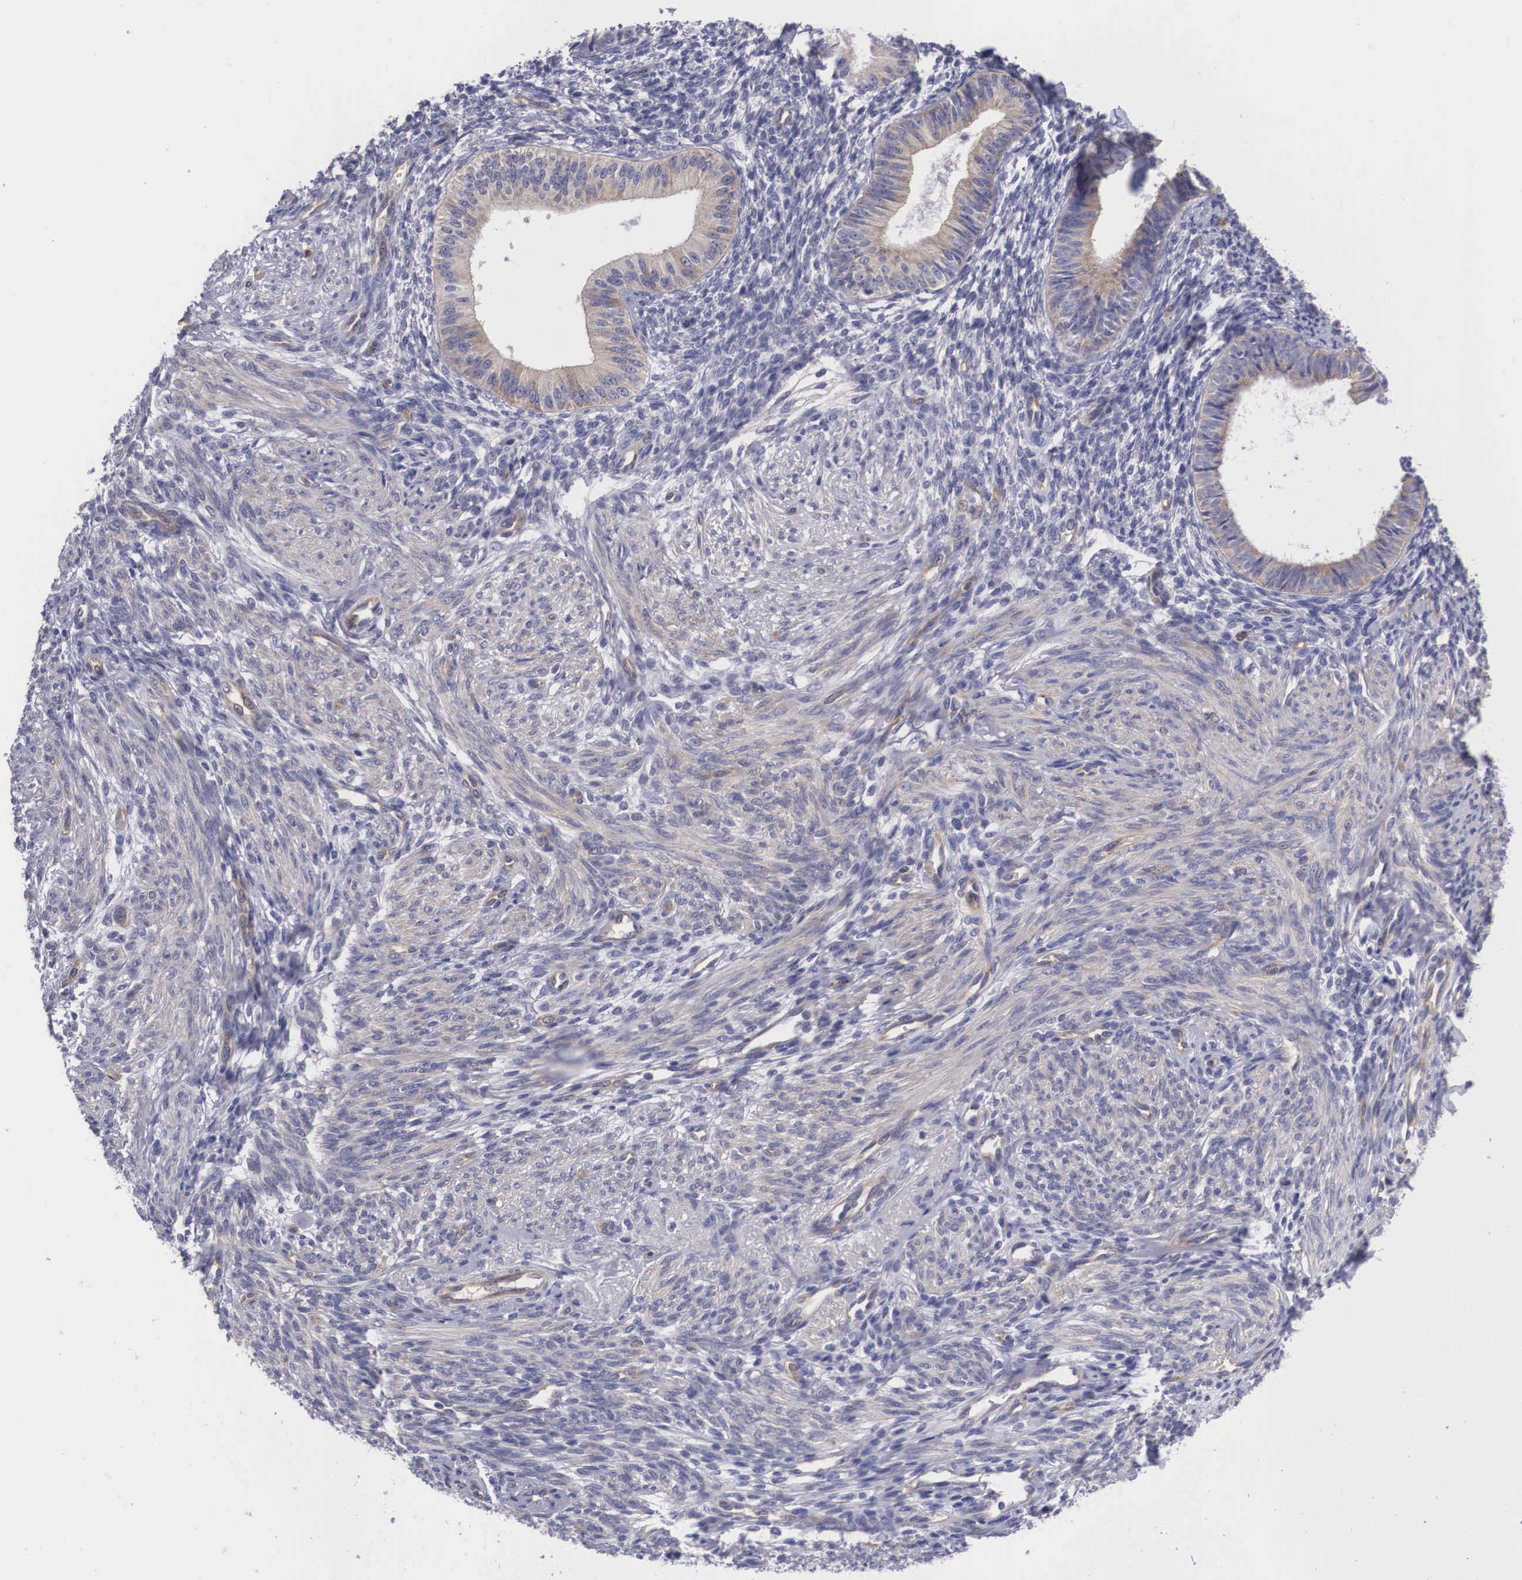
{"staining": {"intensity": "negative", "quantity": "none", "location": "none"}, "tissue": "endometrium", "cell_type": "Cells in endometrial stroma", "image_type": "normal", "snomed": [{"axis": "morphology", "description": "Normal tissue, NOS"}, {"axis": "topography", "description": "Endometrium"}], "caption": "Benign endometrium was stained to show a protein in brown. There is no significant expression in cells in endometrial stroma. The staining is performed using DAB brown chromogen with nuclei counter-stained in using hematoxylin.", "gene": "MAST4", "patient": {"sex": "female", "age": 82}}